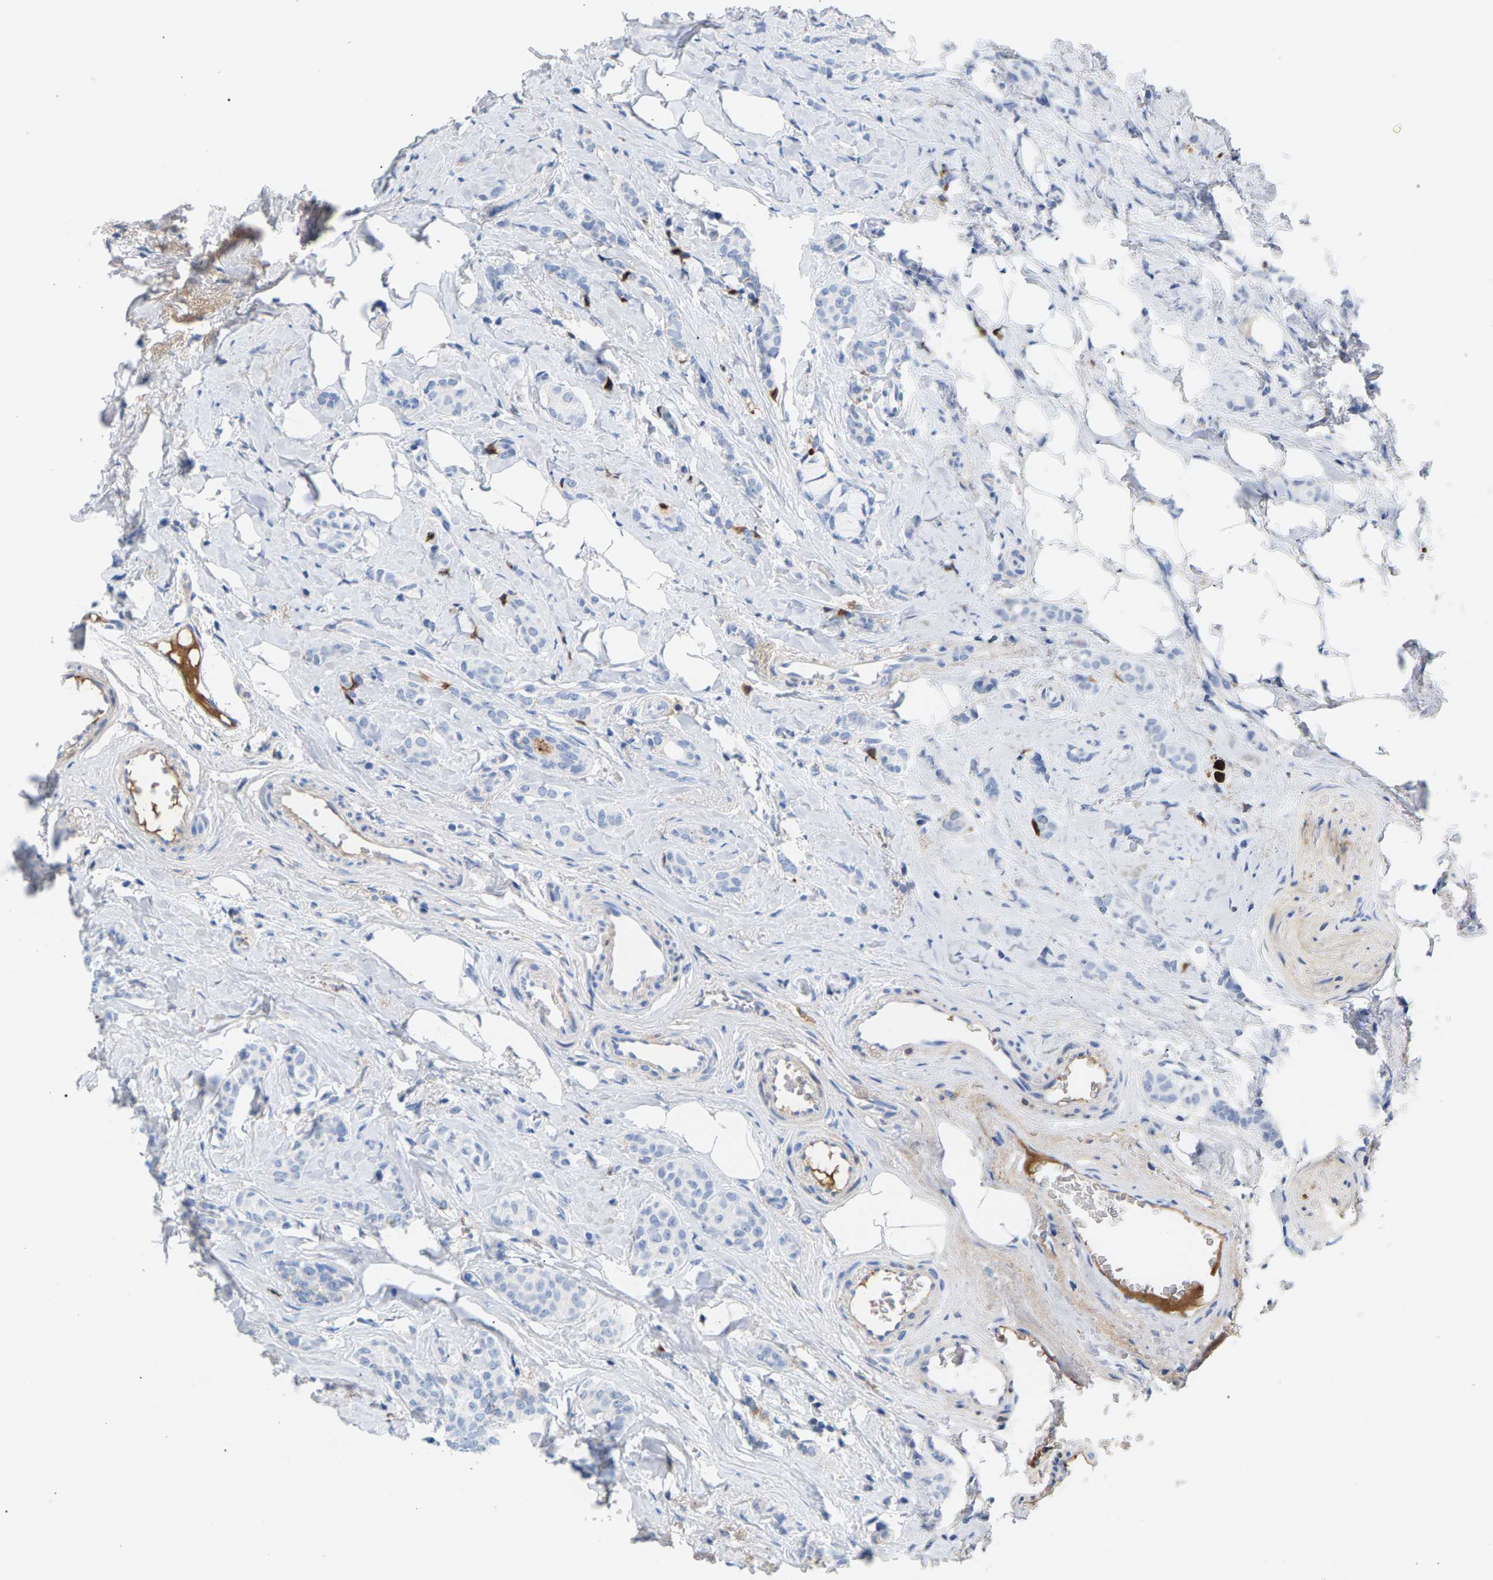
{"staining": {"intensity": "negative", "quantity": "none", "location": "none"}, "tissue": "breast cancer", "cell_type": "Tumor cells", "image_type": "cancer", "snomed": [{"axis": "morphology", "description": "Lobular carcinoma"}, {"axis": "topography", "description": "Breast"}], "caption": "Image shows no significant protein expression in tumor cells of breast cancer (lobular carcinoma). Nuclei are stained in blue.", "gene": "APOH", "patient": {"sex": "female", "age": 60}}